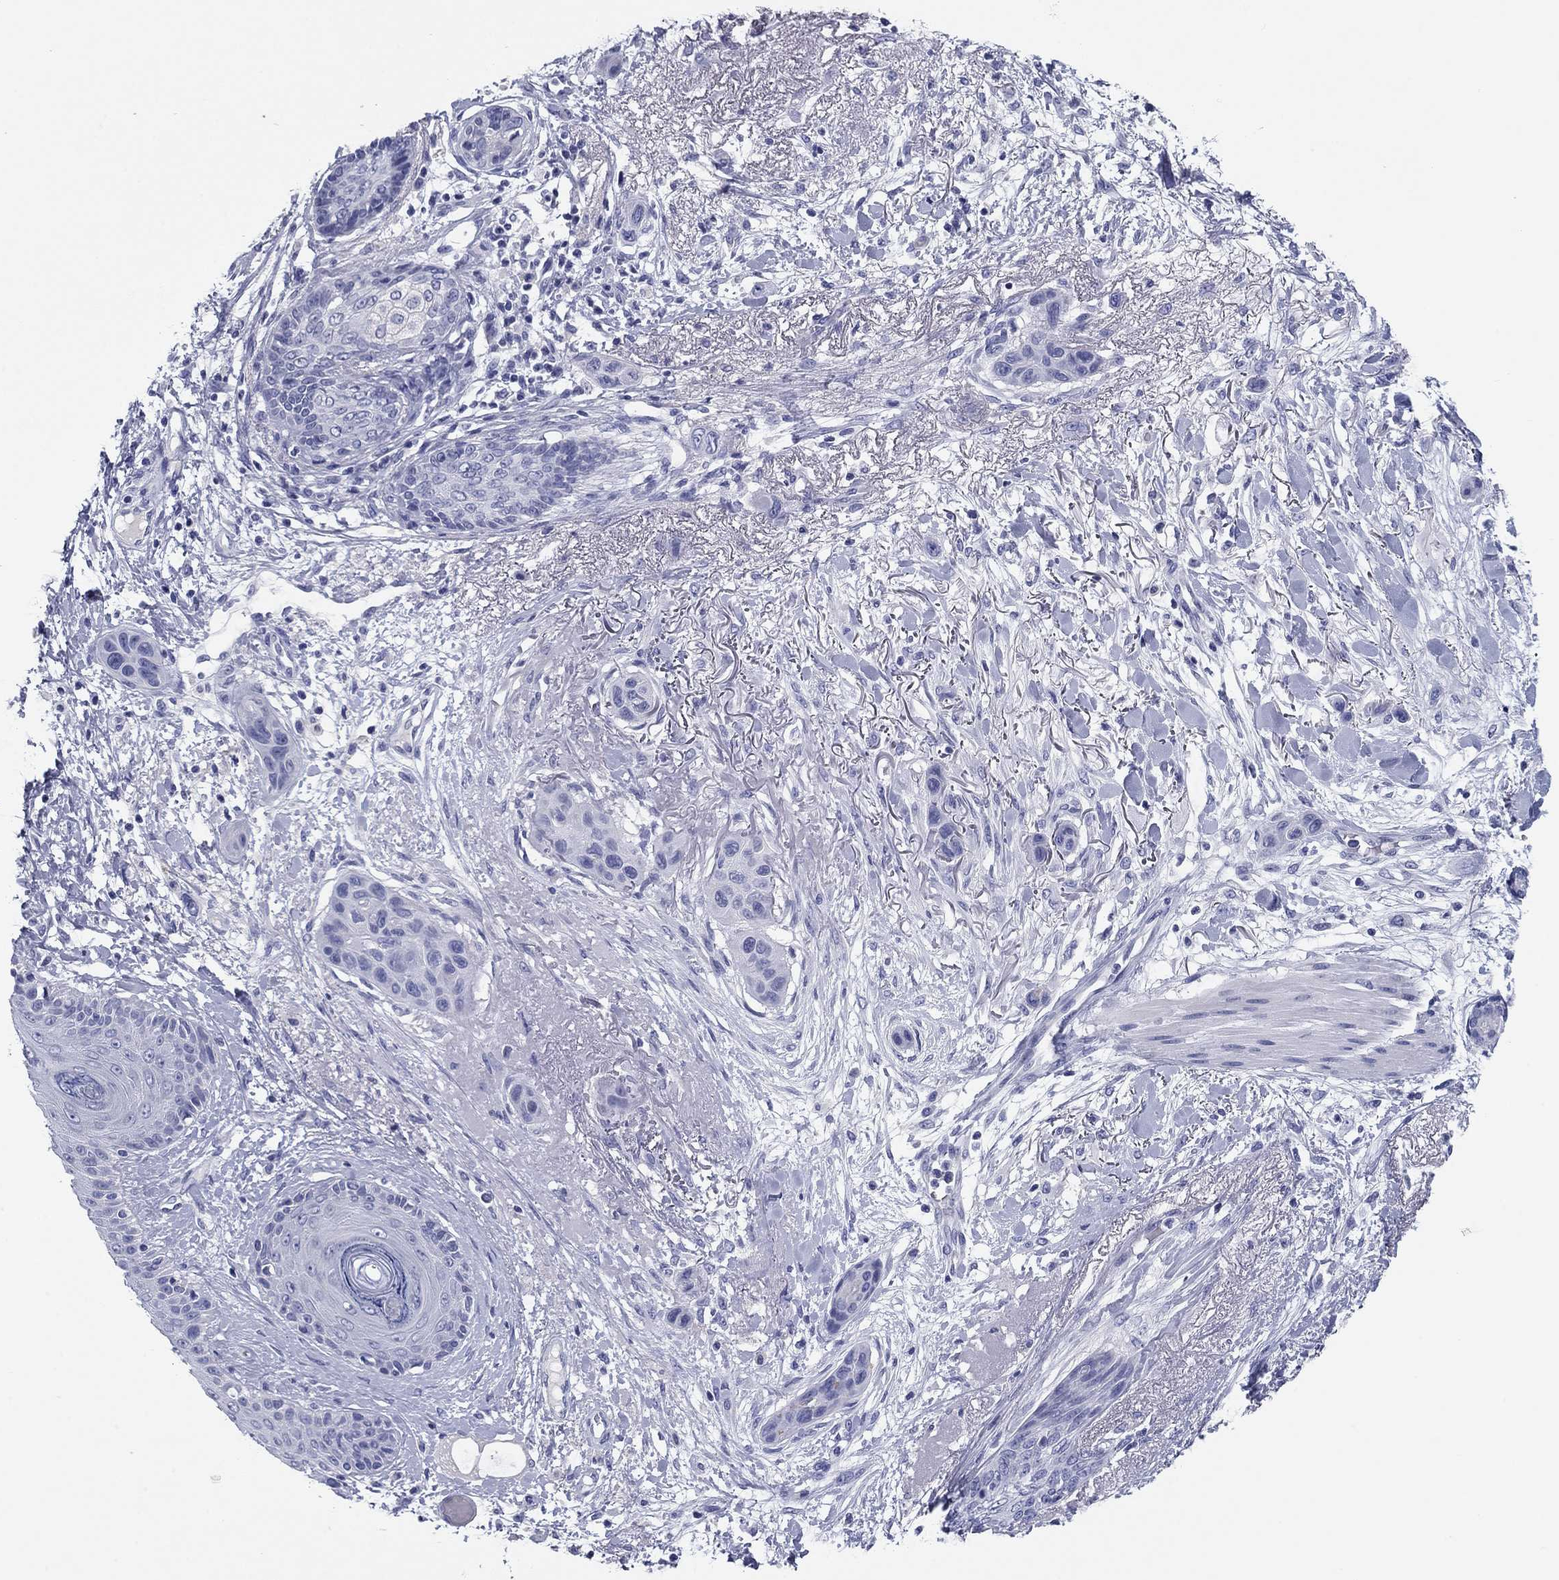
{"staining": {"intensity": "negative", "quantity": "none", "location": "none"}, "tissue": "skin cancer", "cell_type": "Tumor cells", "image_type": "cancer", "snomed": [{"axis": "morphology", "description": "Squamous cell carcinoma, NOS"}, {"axis": "topography", "description": "Skin"}], "caption": "Tumor cells show no significant expression in skin cancer.", "gene": "KCNH1", "patient": {"sex": "male", "age": 79}}